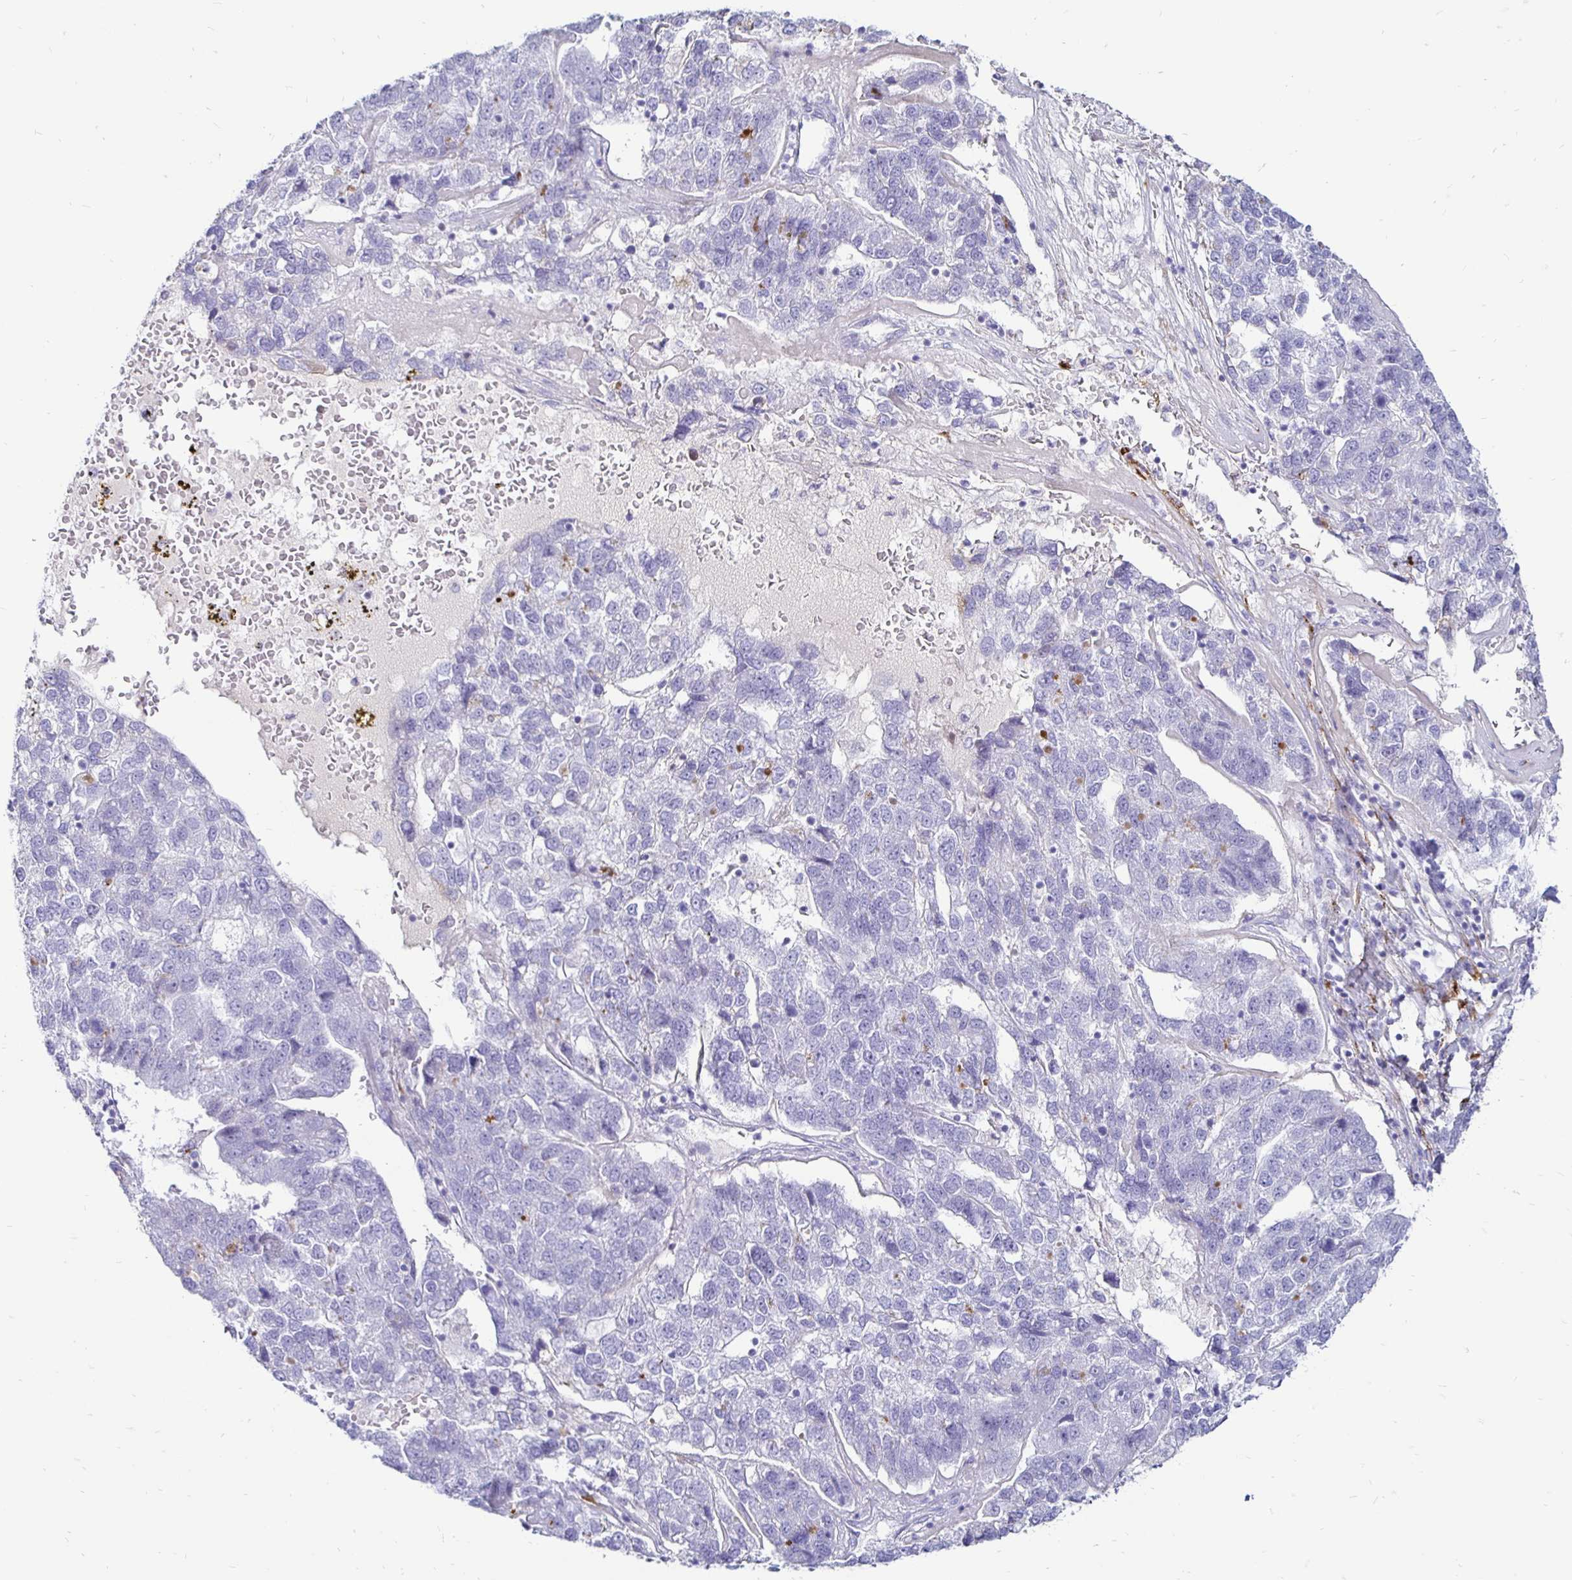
{"staining": {"intensity": "negative", "quantity": "none", "location": "none"}, "tissue": "pancreatic cancer", "cell_type": "Tumor cells", "image_type": "cancer", "snomed": [{"axis": "morphology", "description": "Adenocarcinoma, NOS"}, {"axis": "topography", "description": "Pancreas"}], "caption": "Adenocarcinoma (pancreatic) stained for a protein using IHC reveals no positivity tumor cells.", "gene": "TIMP1", "patient": {"sex": "female", "age": 61}}